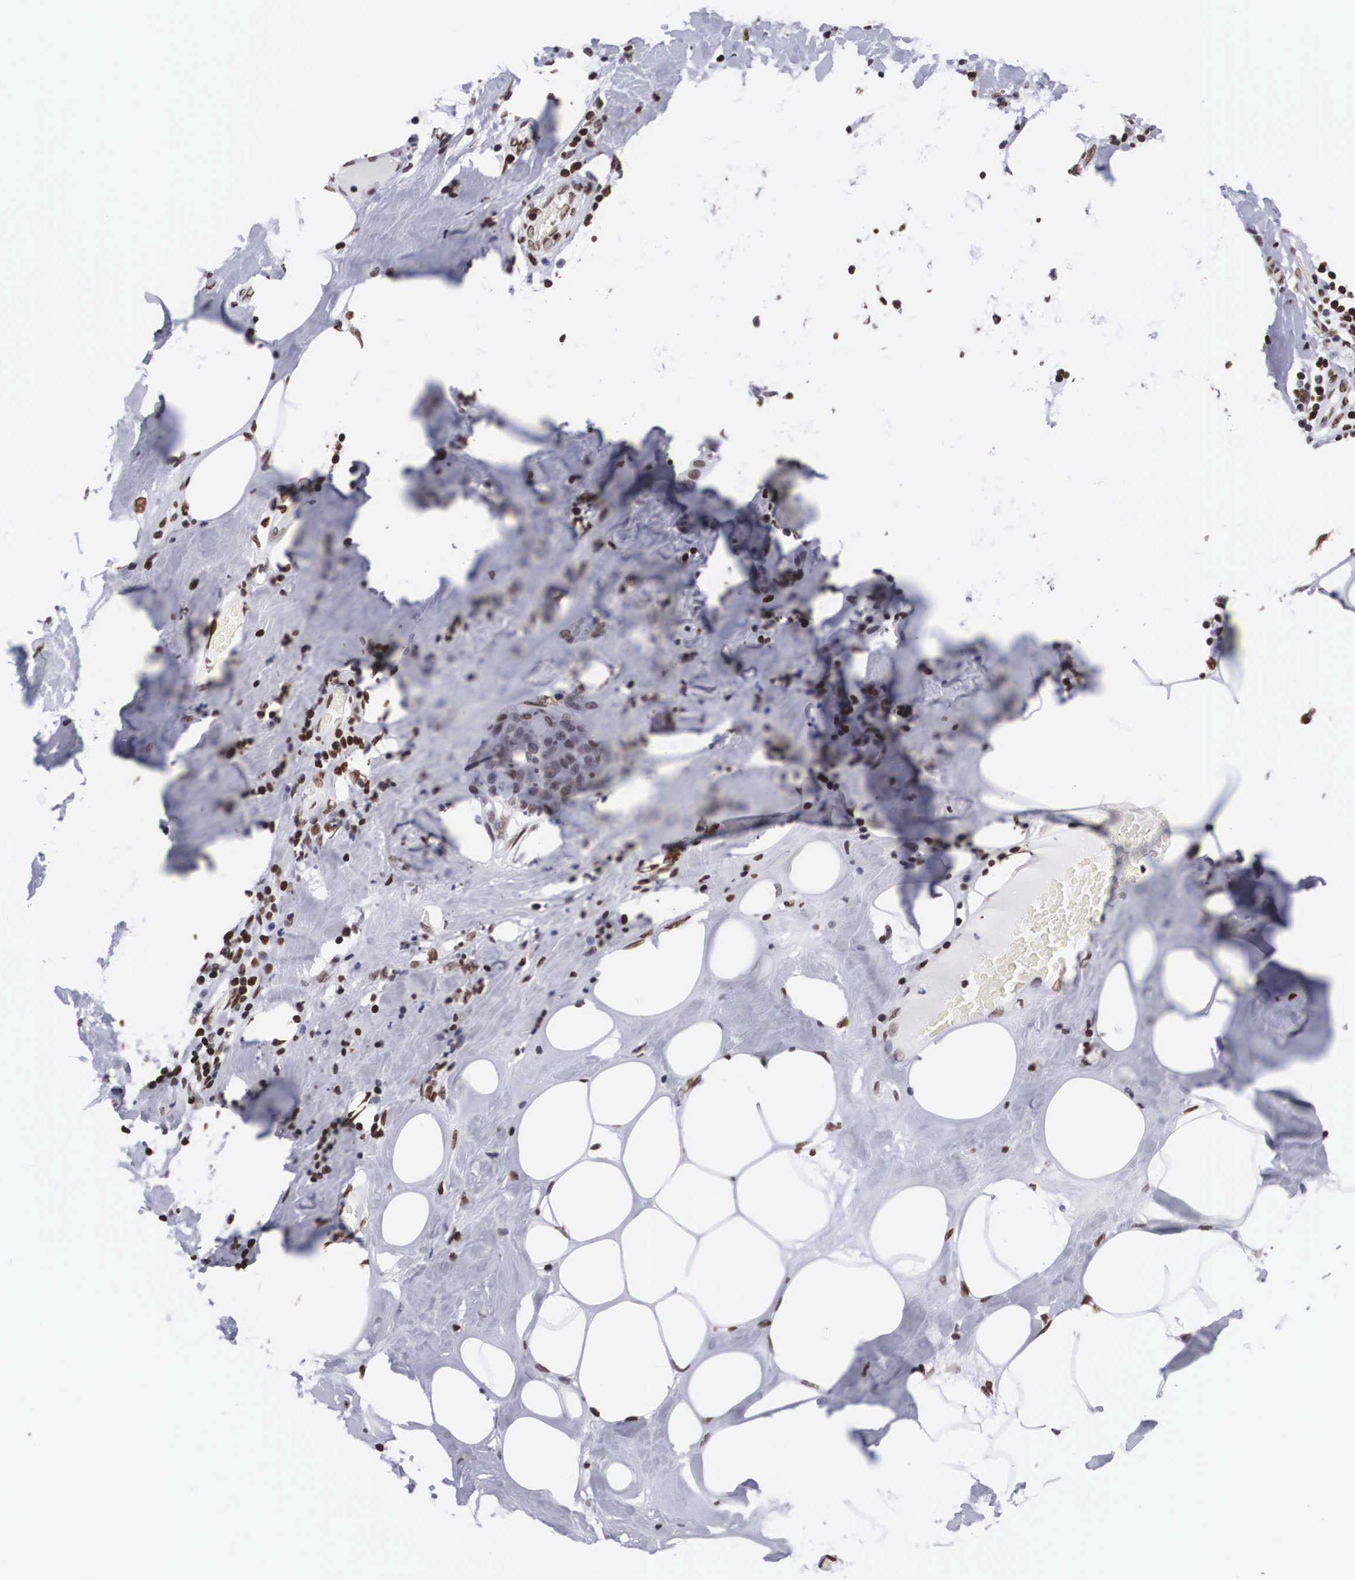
{"staining": {"intensity": "moderate", "quantity": ">75%", "location": "nuclear"}, "tissue": "breast cancer", "cell_type": "Tumor cells", "image_type": "cancer", "snomed": [{"axis": "morphology", "description": "Duct carcinoma"}, {"axis": "topography", "description": "Breast"}], "caption": "Immunohistochemical staining of infiltrating ductal carcinoma (breast) demonstrates medium levels of moderate nuclear expression in about >75% of tumor cells.", "gene": "MECP2", "patient": {"sex": "female", "age": 45}}